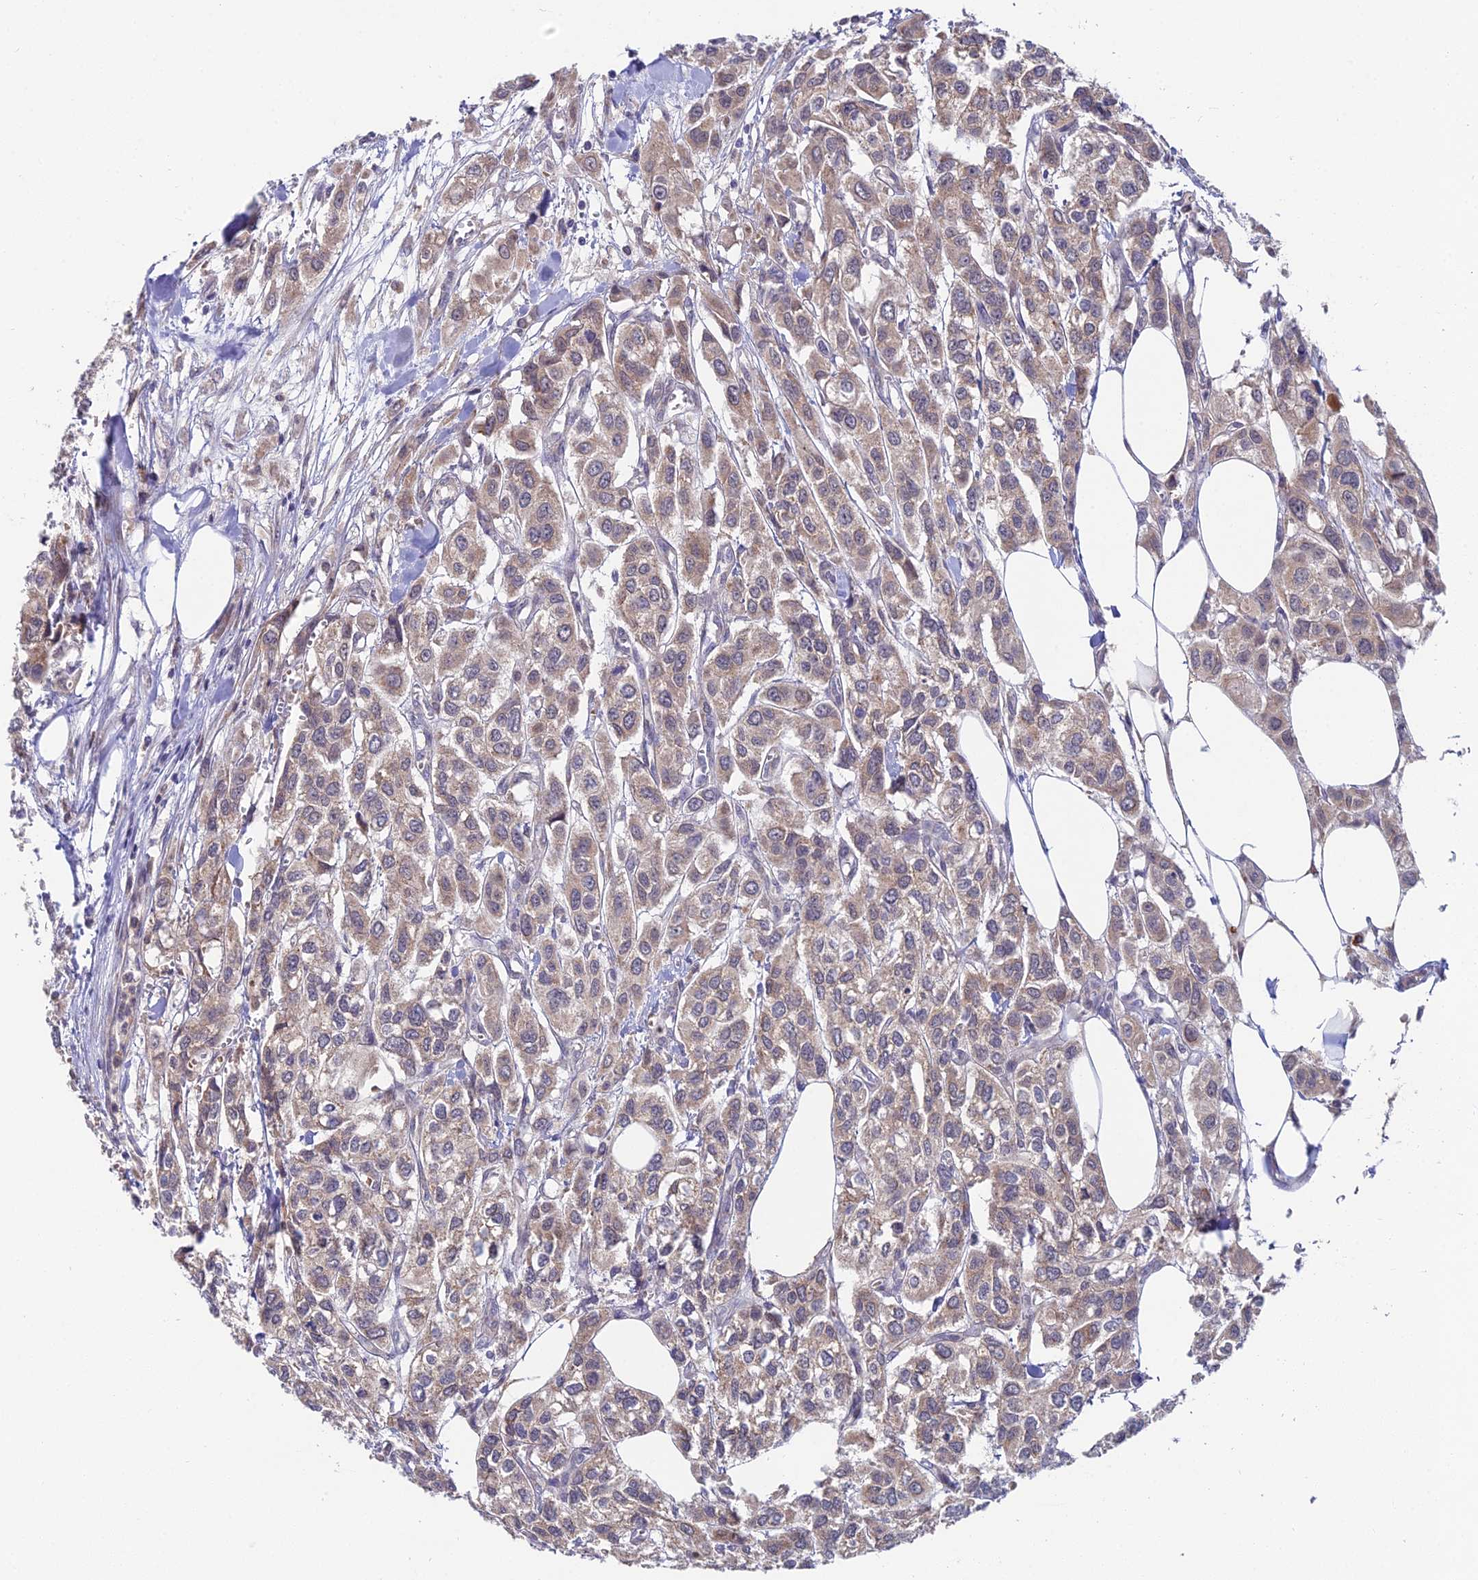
{"staining": {"intensity": "weak", "quantity": ">75%", "location": "cytoplasmic/membranous"}, "tissue": "urothelial cancer", "cell_type": "Tumor cells", "image_type": "cancer", "snomed": [{"axis": "morphology", "description": "Urothelial carcinoma, High grade"}, {"axis": "topography", "description": "Urinary bladder"}], "caption": "Immunohistochemistry (IHC) staining of urothelial cancer, which demonstrates low levels of weak cytoplasmic/membranous staining in approximately >75% of tumor cells indicating weak cytoplasmic/membranous protein expression. The staining was performed using DAB (brown) for protein detection and nuclei were counterstained in hematoxylin (blue).", "gene": "WDR43", "patient": {"sex": "male", "age": 67}}